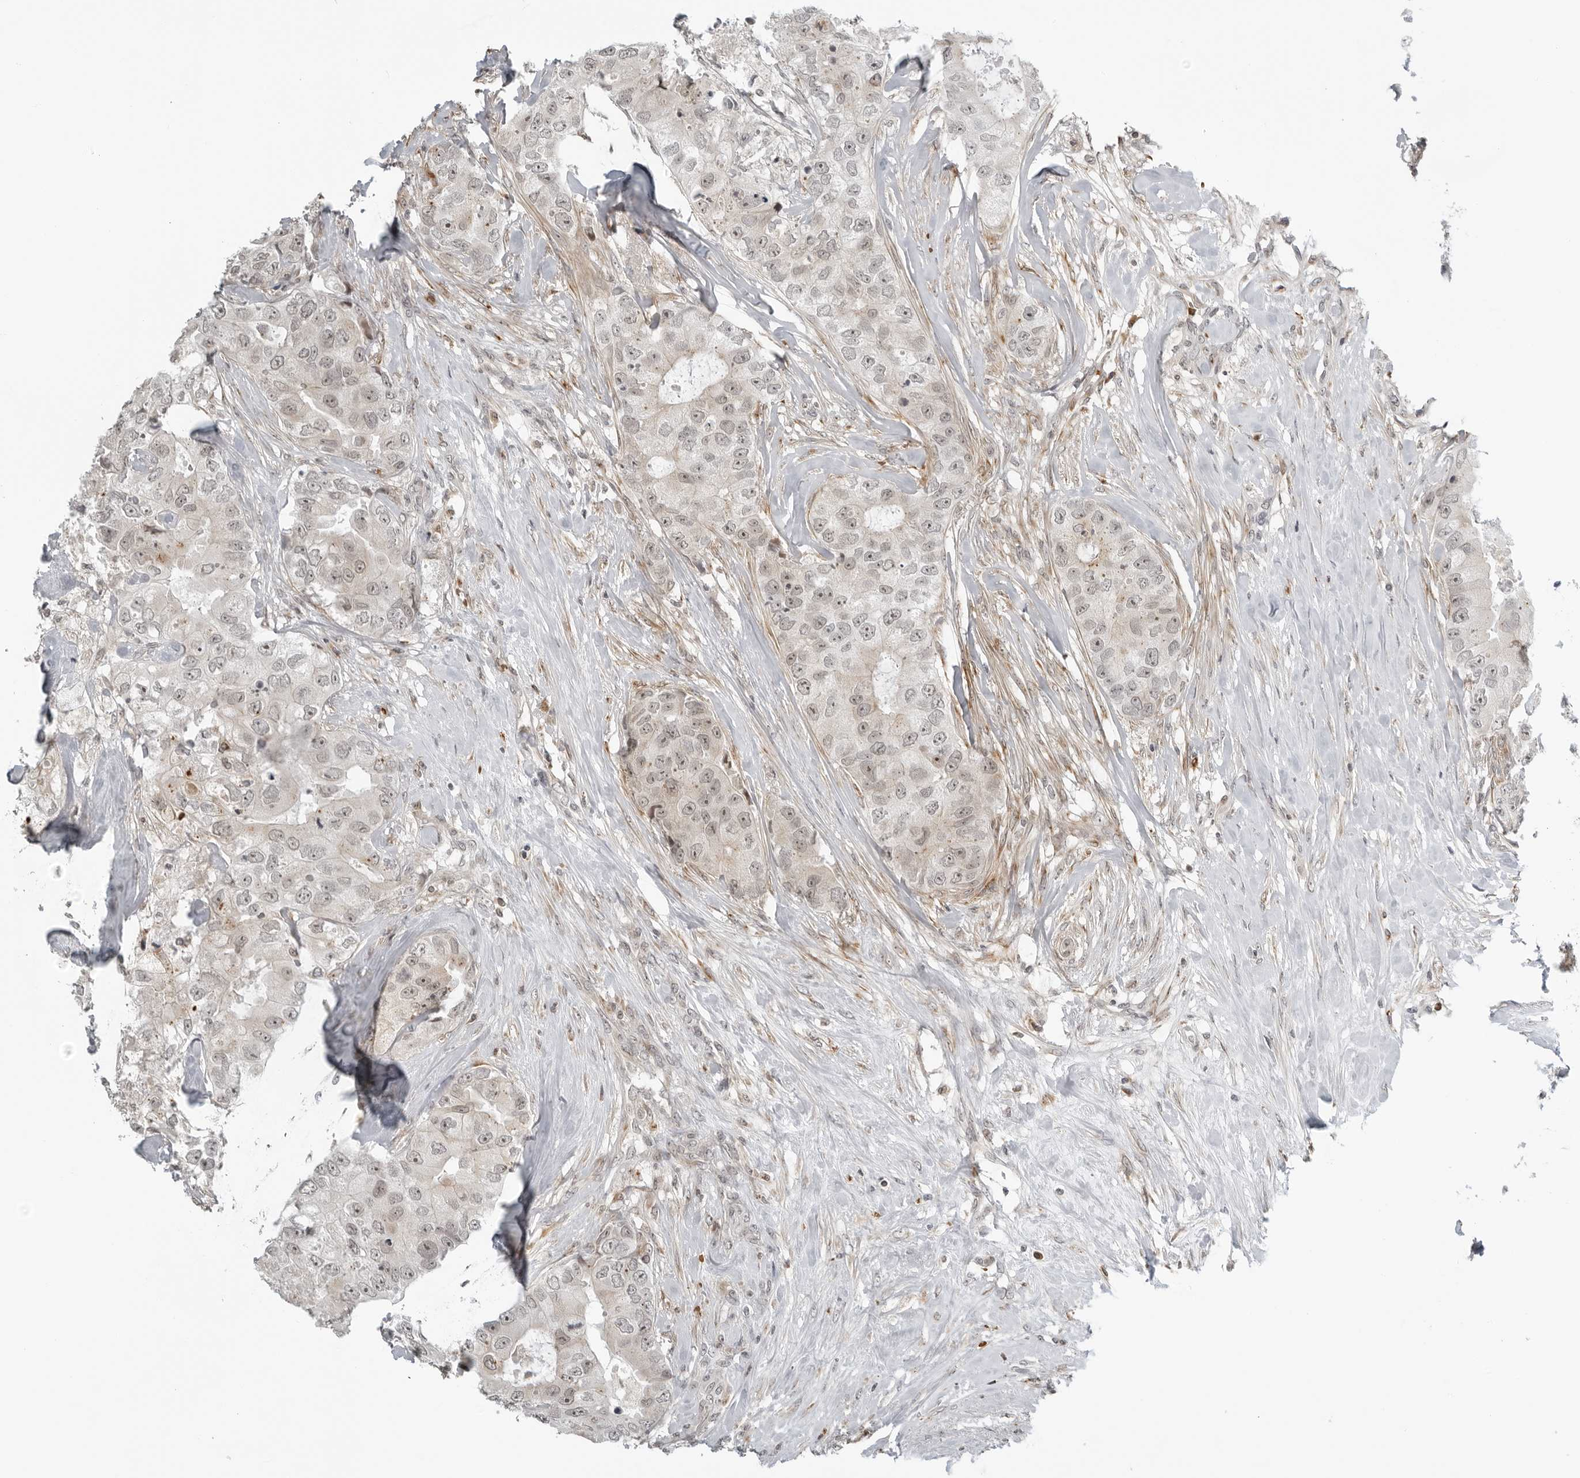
{"staining": {"intensity": "weak", "quantity": "25%-75%", "location": "nuclear"}, "tissue": "breast cancer", "cell_type": "Tumor cells", "image_type": "cancer", "snomed": [{"axis": "morphology", "description": "Duct carcinoma"}, {"axis": "topography", "description": "Breast"}], "caption": "This micrograph shows immunohistochemistry (IHC) staining of breast invasive ductal carcinoma, with low weak nuclear staining in about 25%-75% of tumor cells.", "gene": "SUGCT", "patient": {"sex": "female", "age": 62}}